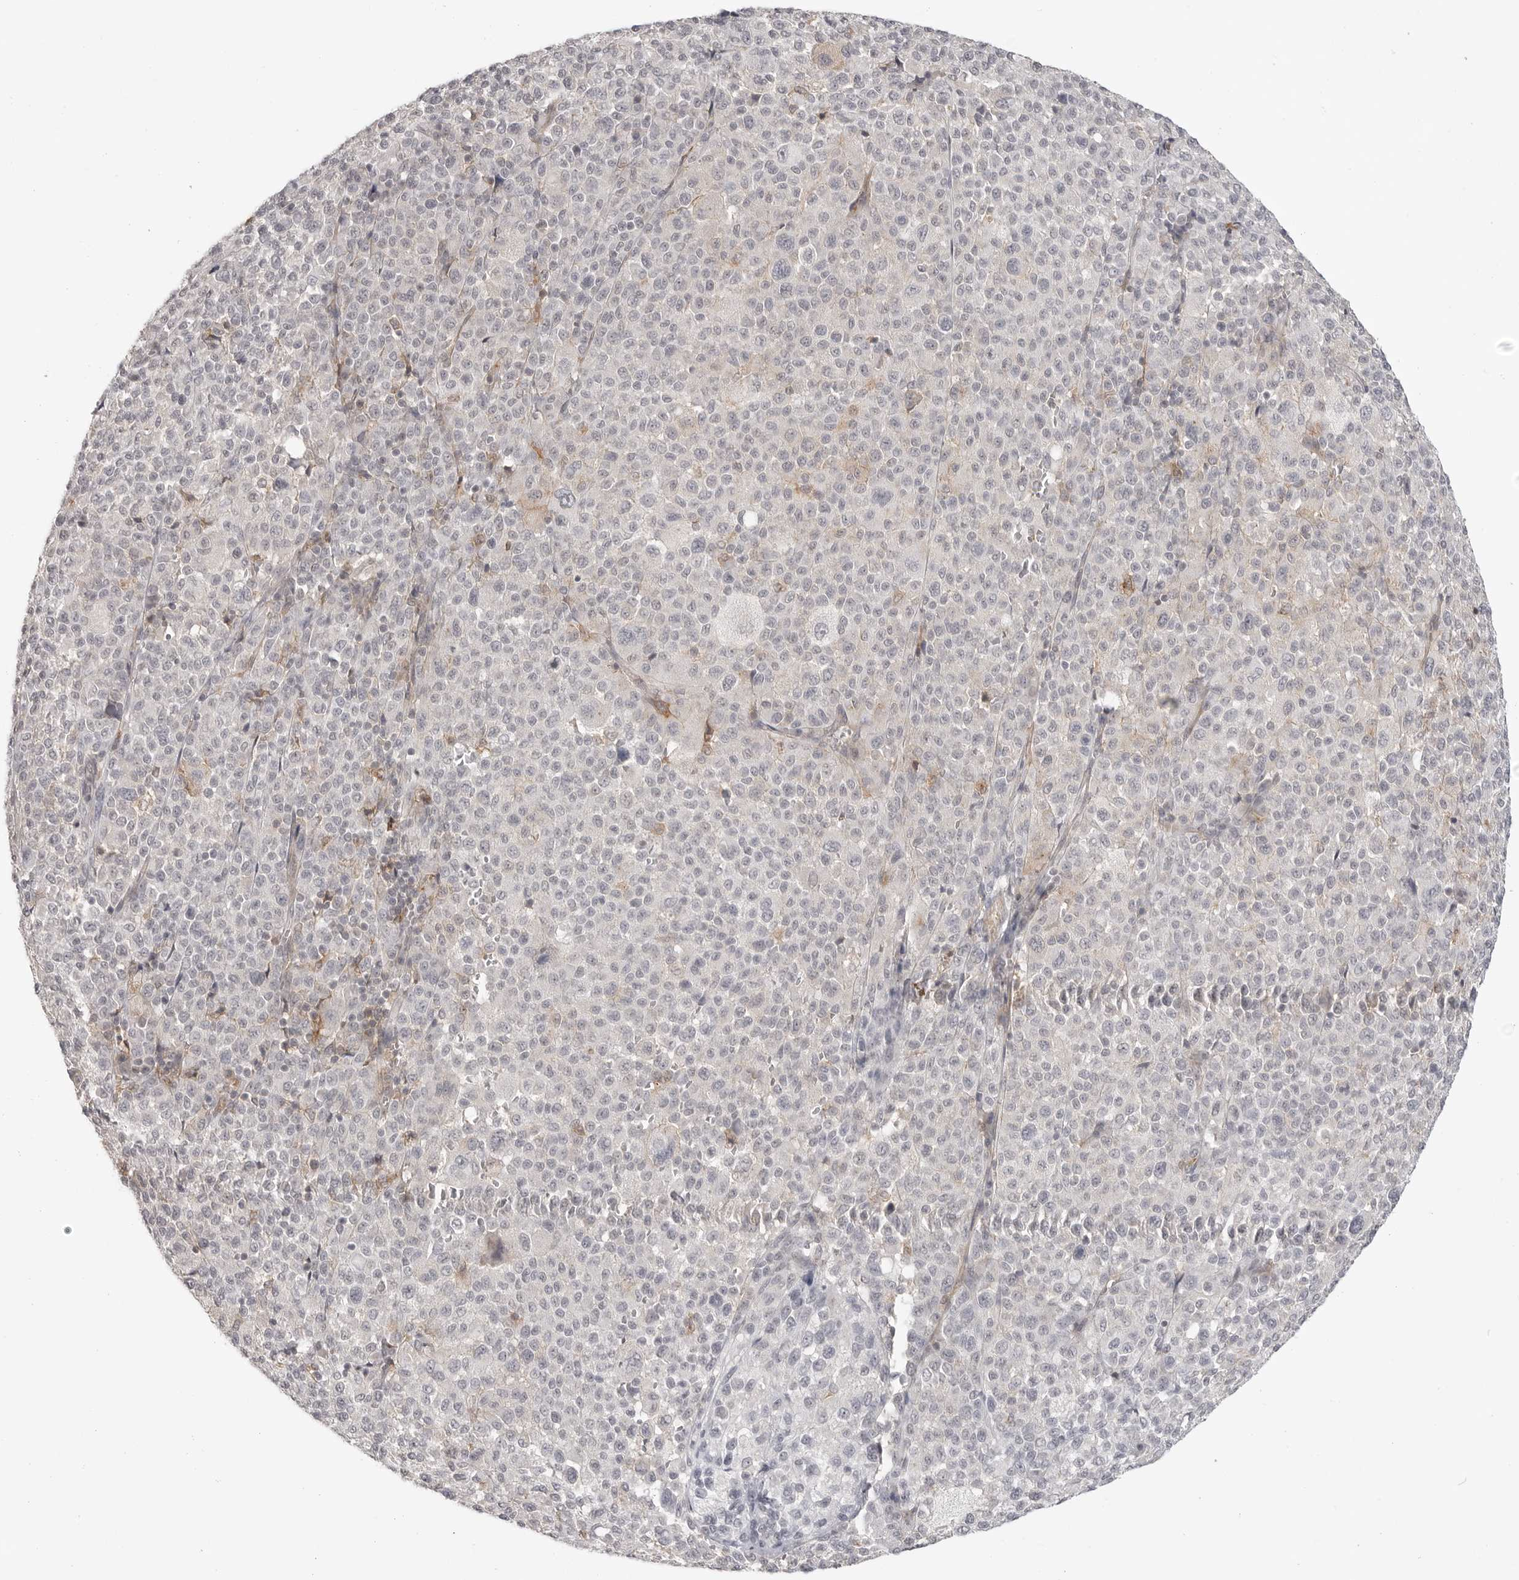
{"staining": {"intensity": "negative", "quantity": "none", "location": "none"}, "tissue": "melanoma", "cell_type": "Tumor cells", "image_type": "cancer", "snomed": [{"axis": "morphology", "description": "Malignant melanoma, Metastatic site"}, {"axis": "topography", "description": "Skin"}], "caption": "The immunohistochemistry (IHC) image has no significant positivity in tumor cells of malignant melanoma (metastatic site) tissue. (Brightfield microscopy of DAB (3,3'-diaminobenzidine) immunohistochemistry at high magnification).", "gene": "IFNGR1", "patient": {"sex": "female", "age": 74}}